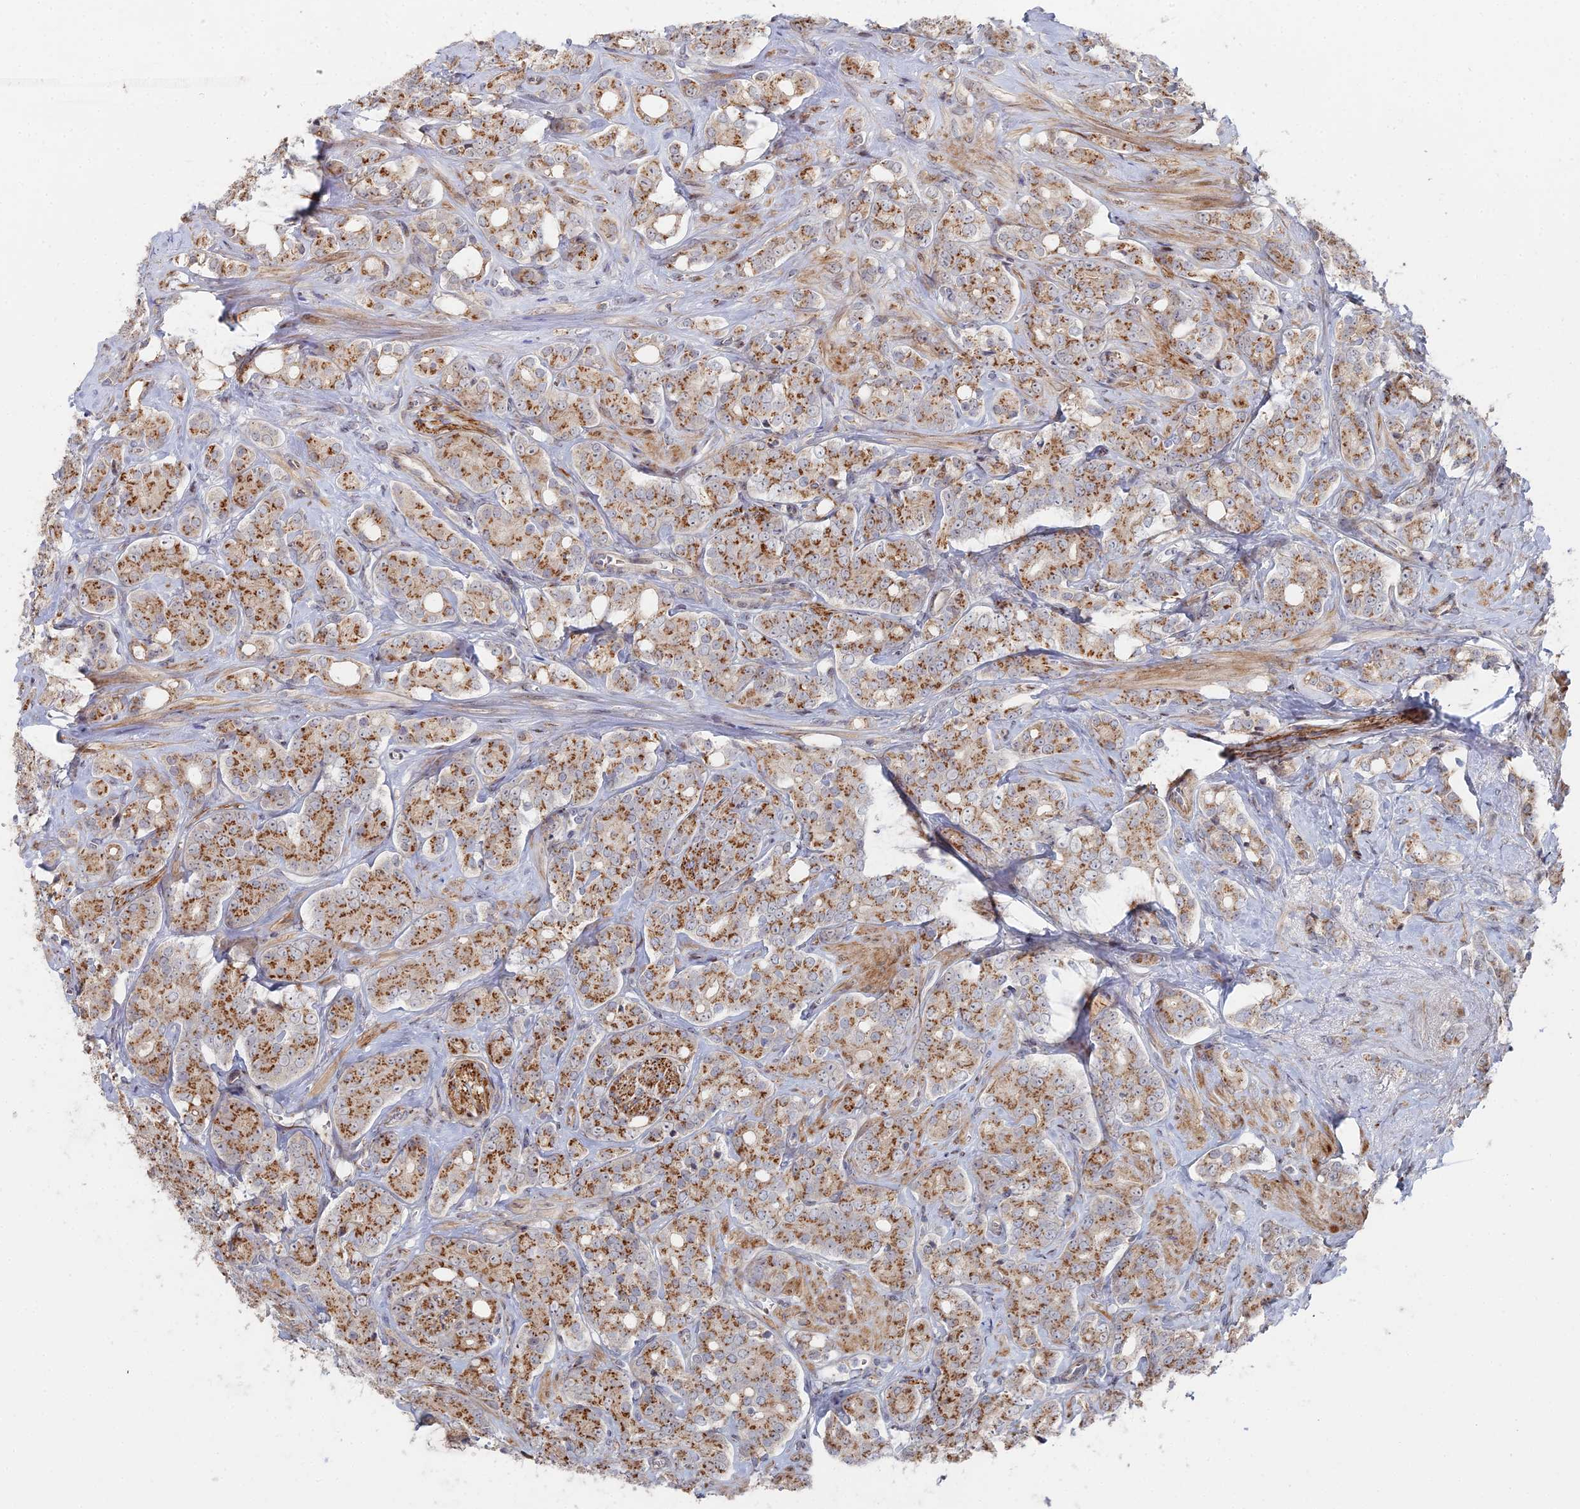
{"staining": {"intensity": "moderate", "quantity": ">75%", "location": "cytoplasmic/membranous"}, "tissue": "prostate cancer", "cell_type": "Tumor cells", "image_type": "cancer", "snomed": [{"axis": "morphology", "description": "Adenocarcinoma, High grade"}, {"axis": "topography", "description": "Prostate"}], "caption": "Immunohistochemistry (IHC) of human prostate cancer exhibits medium levels of moderate cytoplasmic/membranous positivity in about >75% of tumor cells.", "gene": "SGMS1", "patient": {"sex": "male", "age": 62}}